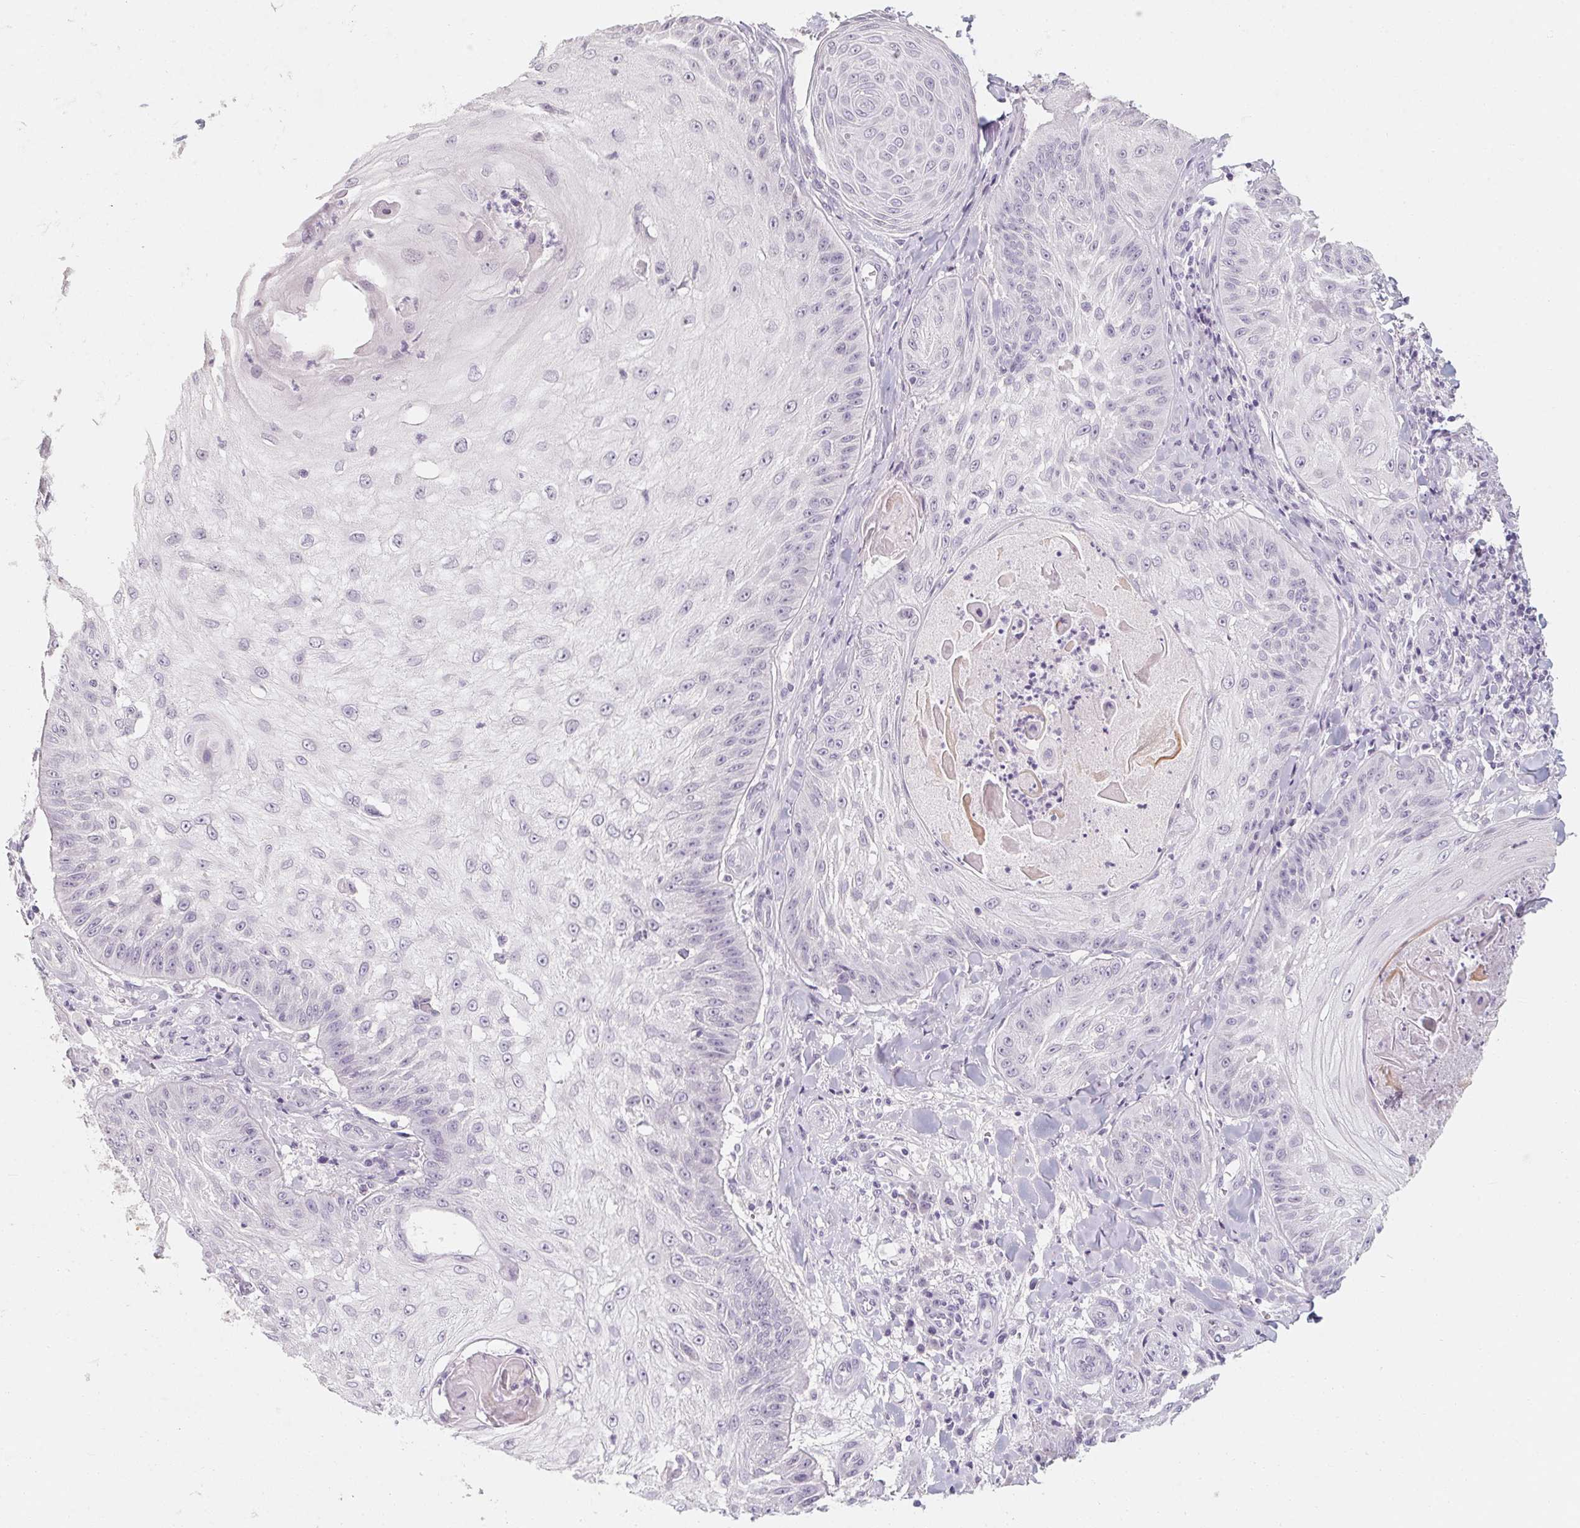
{"staining": {"intensity": "negative", "quantity": "none", "location": "none"}, "tissue": "skin cancer", "cell_type": "Tumor cells", "image_type": "cancer", "snomed": [{"axis": "morphology", "description": "Squamous cell carcinoma, NOS"}, {"axis": "topography", "description": "Skin"}], "caption": "IHC histopathology image of human skin cancer (squamous cell carcinoma) stained for a protein (brown), which displays no expression in tumor cells.", "gene": "CAPZA3", "patient": {"sex": "male", "age": 70}}